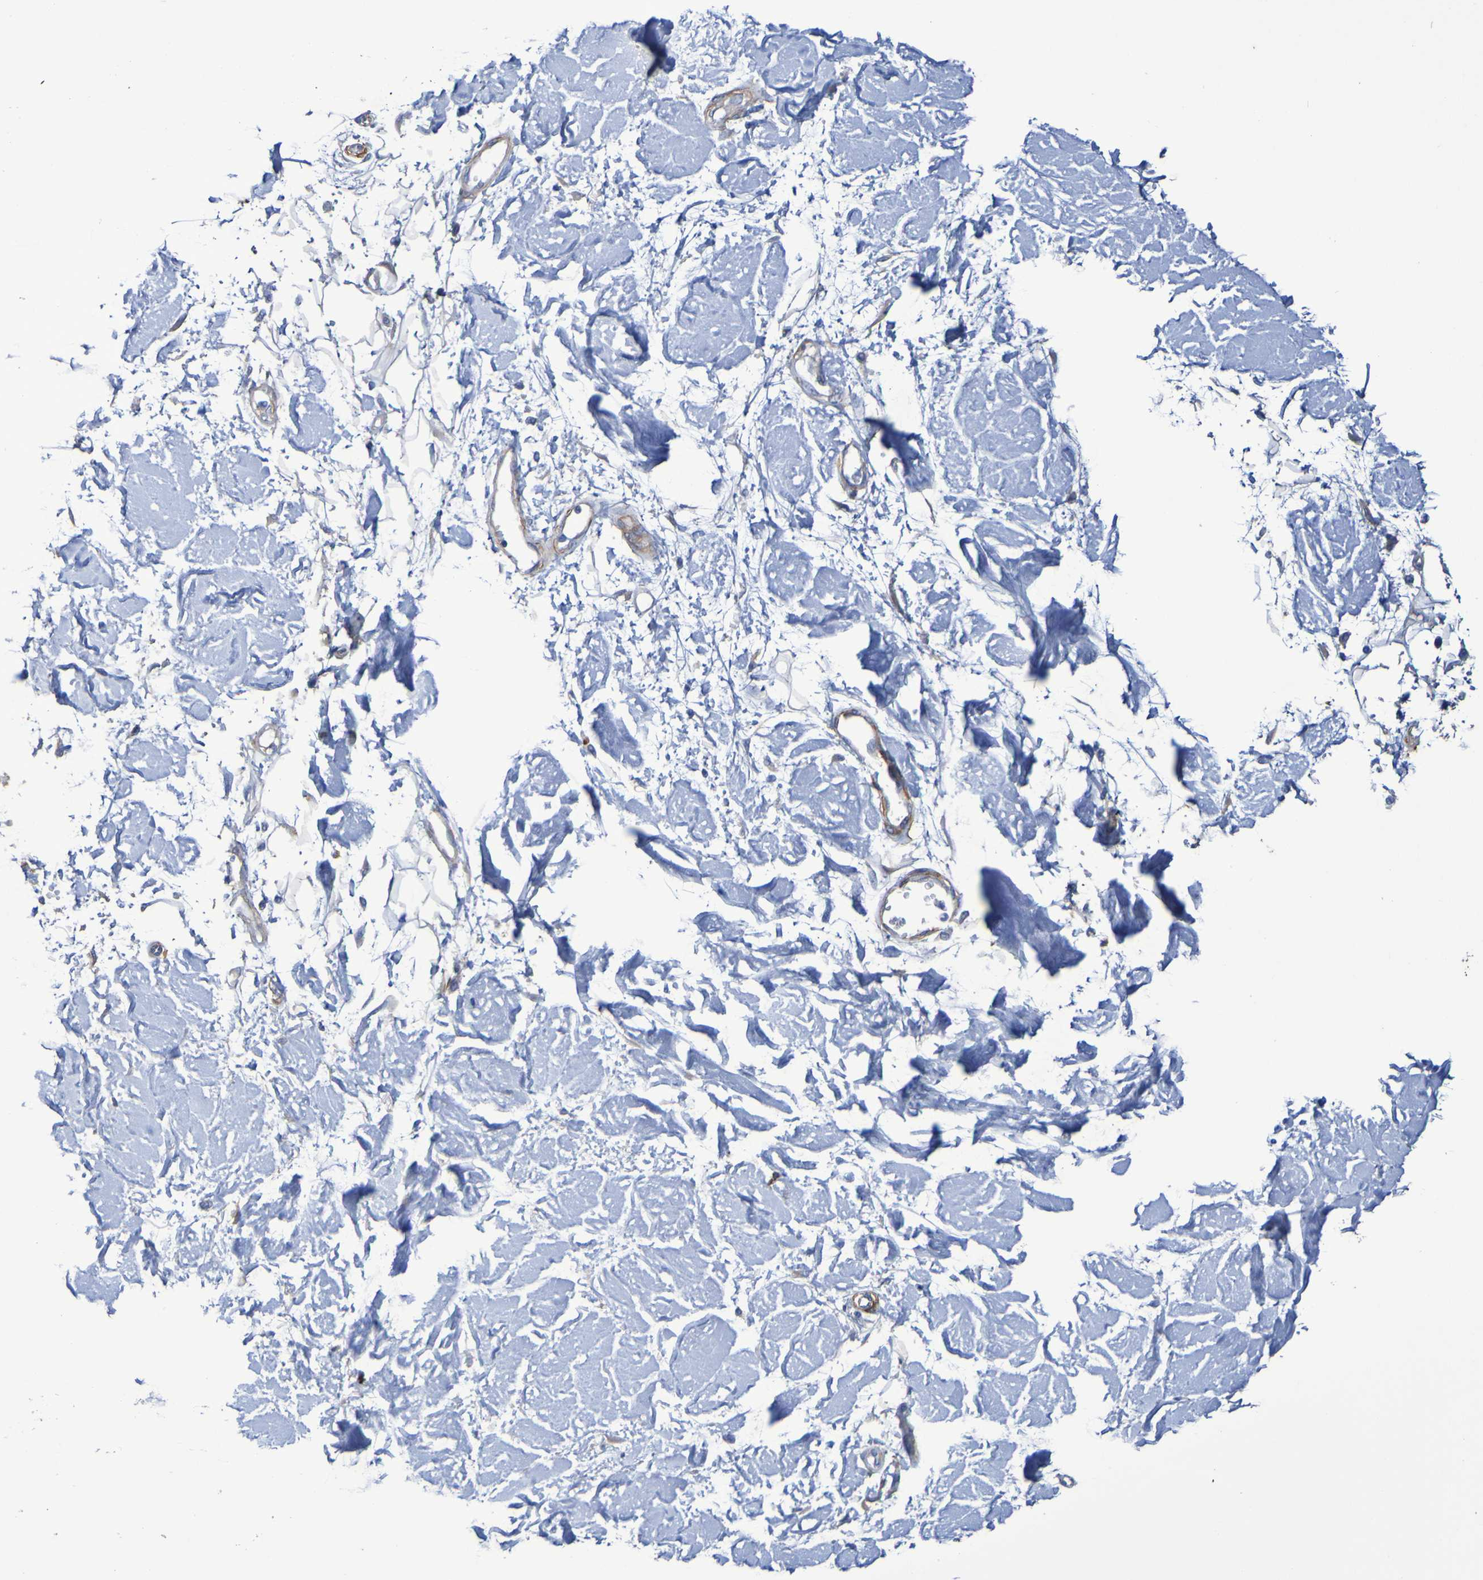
{"staining": {"intensity": "negative", "quantity": "none", "location": "none"}, "tissue": "adipose tissue", "cell_type": "Adipocytes", "image_type": "normal", "snomed": [{"axis": "morphology", "description": "Squamous cell carcinoma, NOS"}, {"axis": "topography", "description": "Skin"}], "caption": "IHC of normal human adipose tissue exhibits no staining in adipocytes. (IHC, brightfield microscopy, high magnification).", "gene": "SRPRB", "patient": {"sex": "male", "age": 83}}